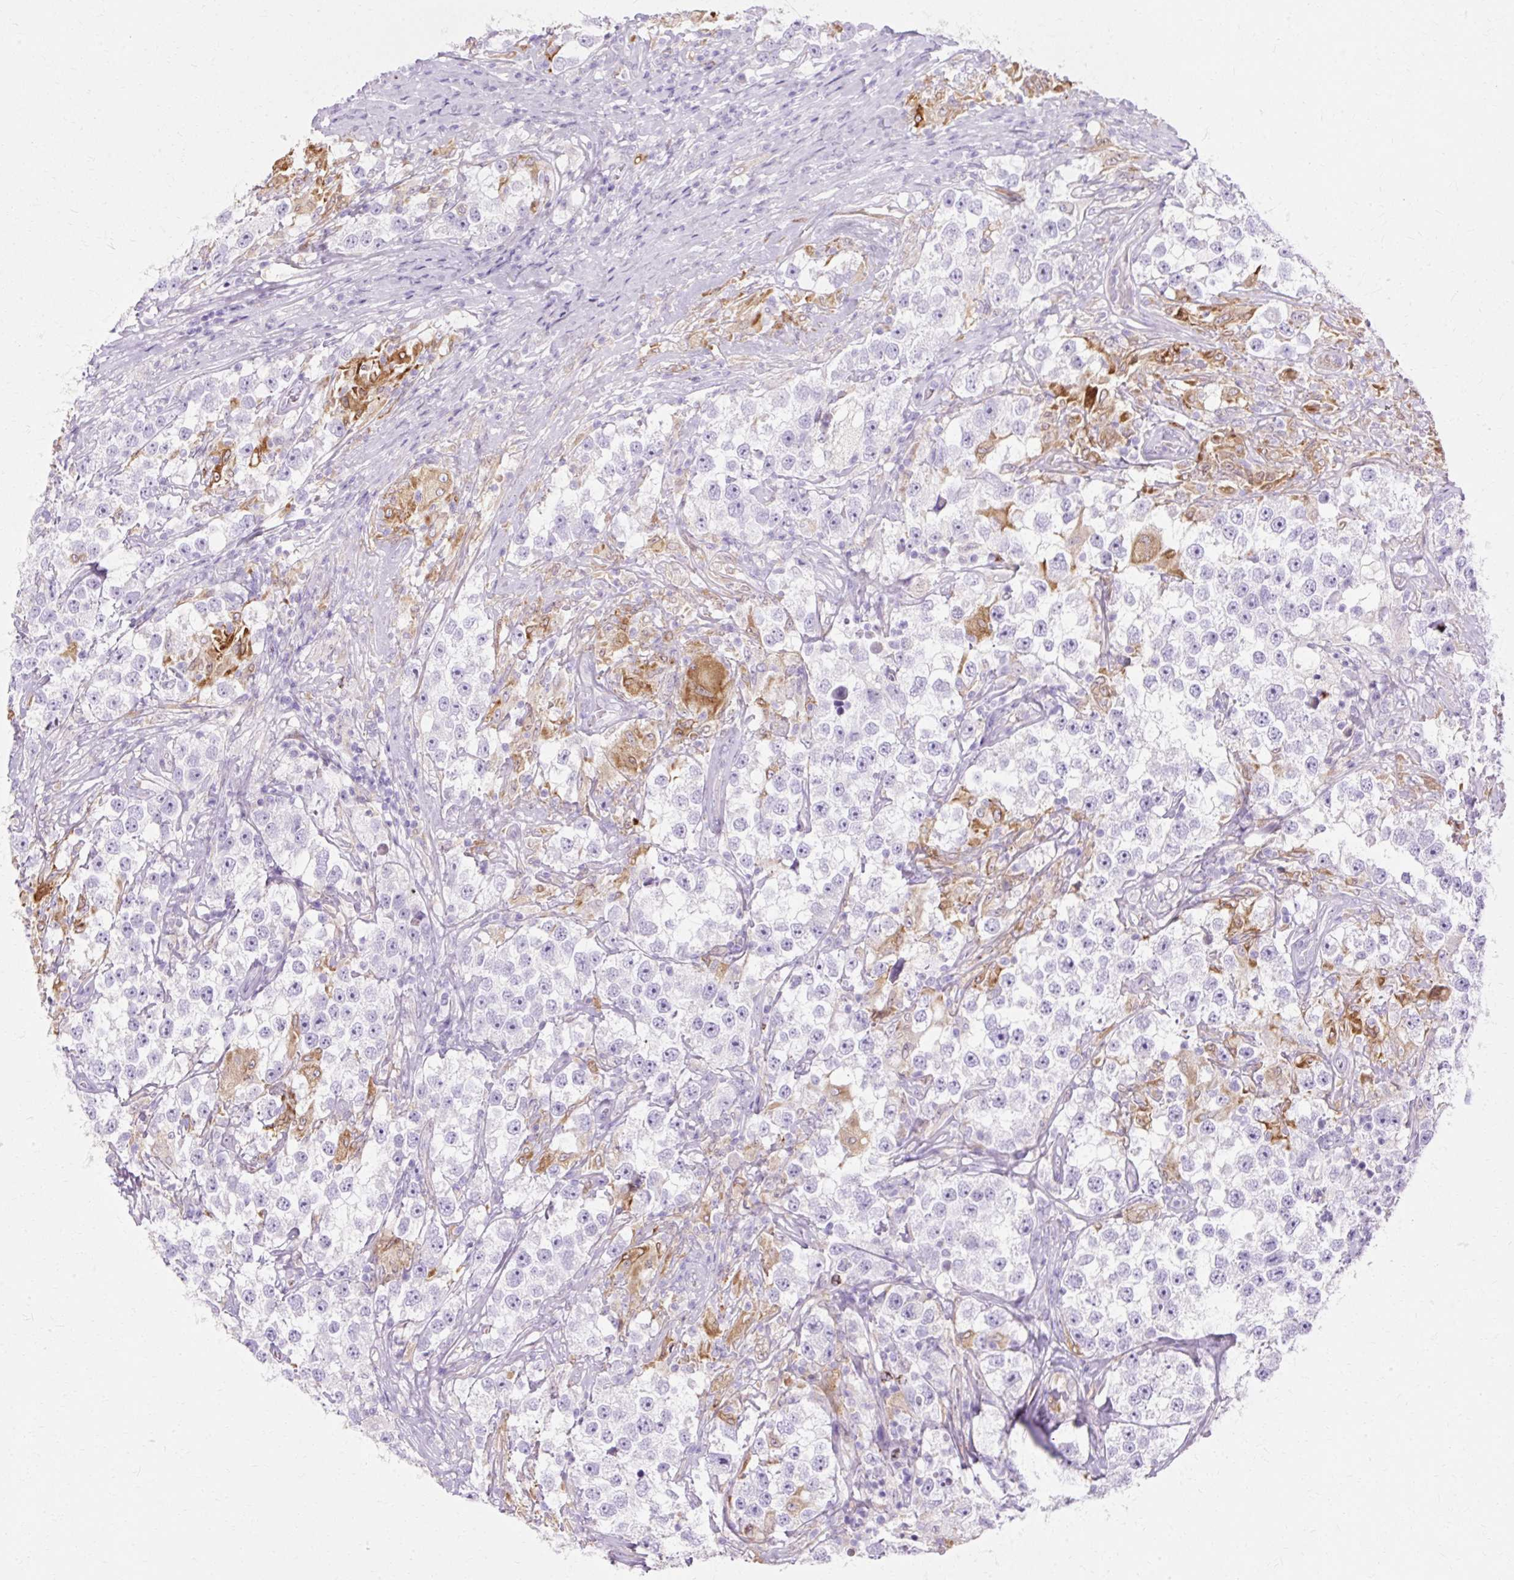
{"staining": {"intensity": "negative", "quantity": "none", "location": "none"}, "tissue": "testis cancer", "cell_type": "Tumor cells", "image_type": "cancer", "snomed": [{"axis": "morphology", "description": "Seminoma, NOS"}, {"axis": "topography", "description": "Testis"}], "caption": "High power microscopy image of an immunohistochemistry image of seminoma (testis), revealing no significant positivity in tumor cells. (DAB (3,3'-diaminobenzidine) immunohistochemistry (IHC) with hematoxylin counter stain).", "gene": "HSD11B1", "patient": {"sex": "male", "age": 46}}